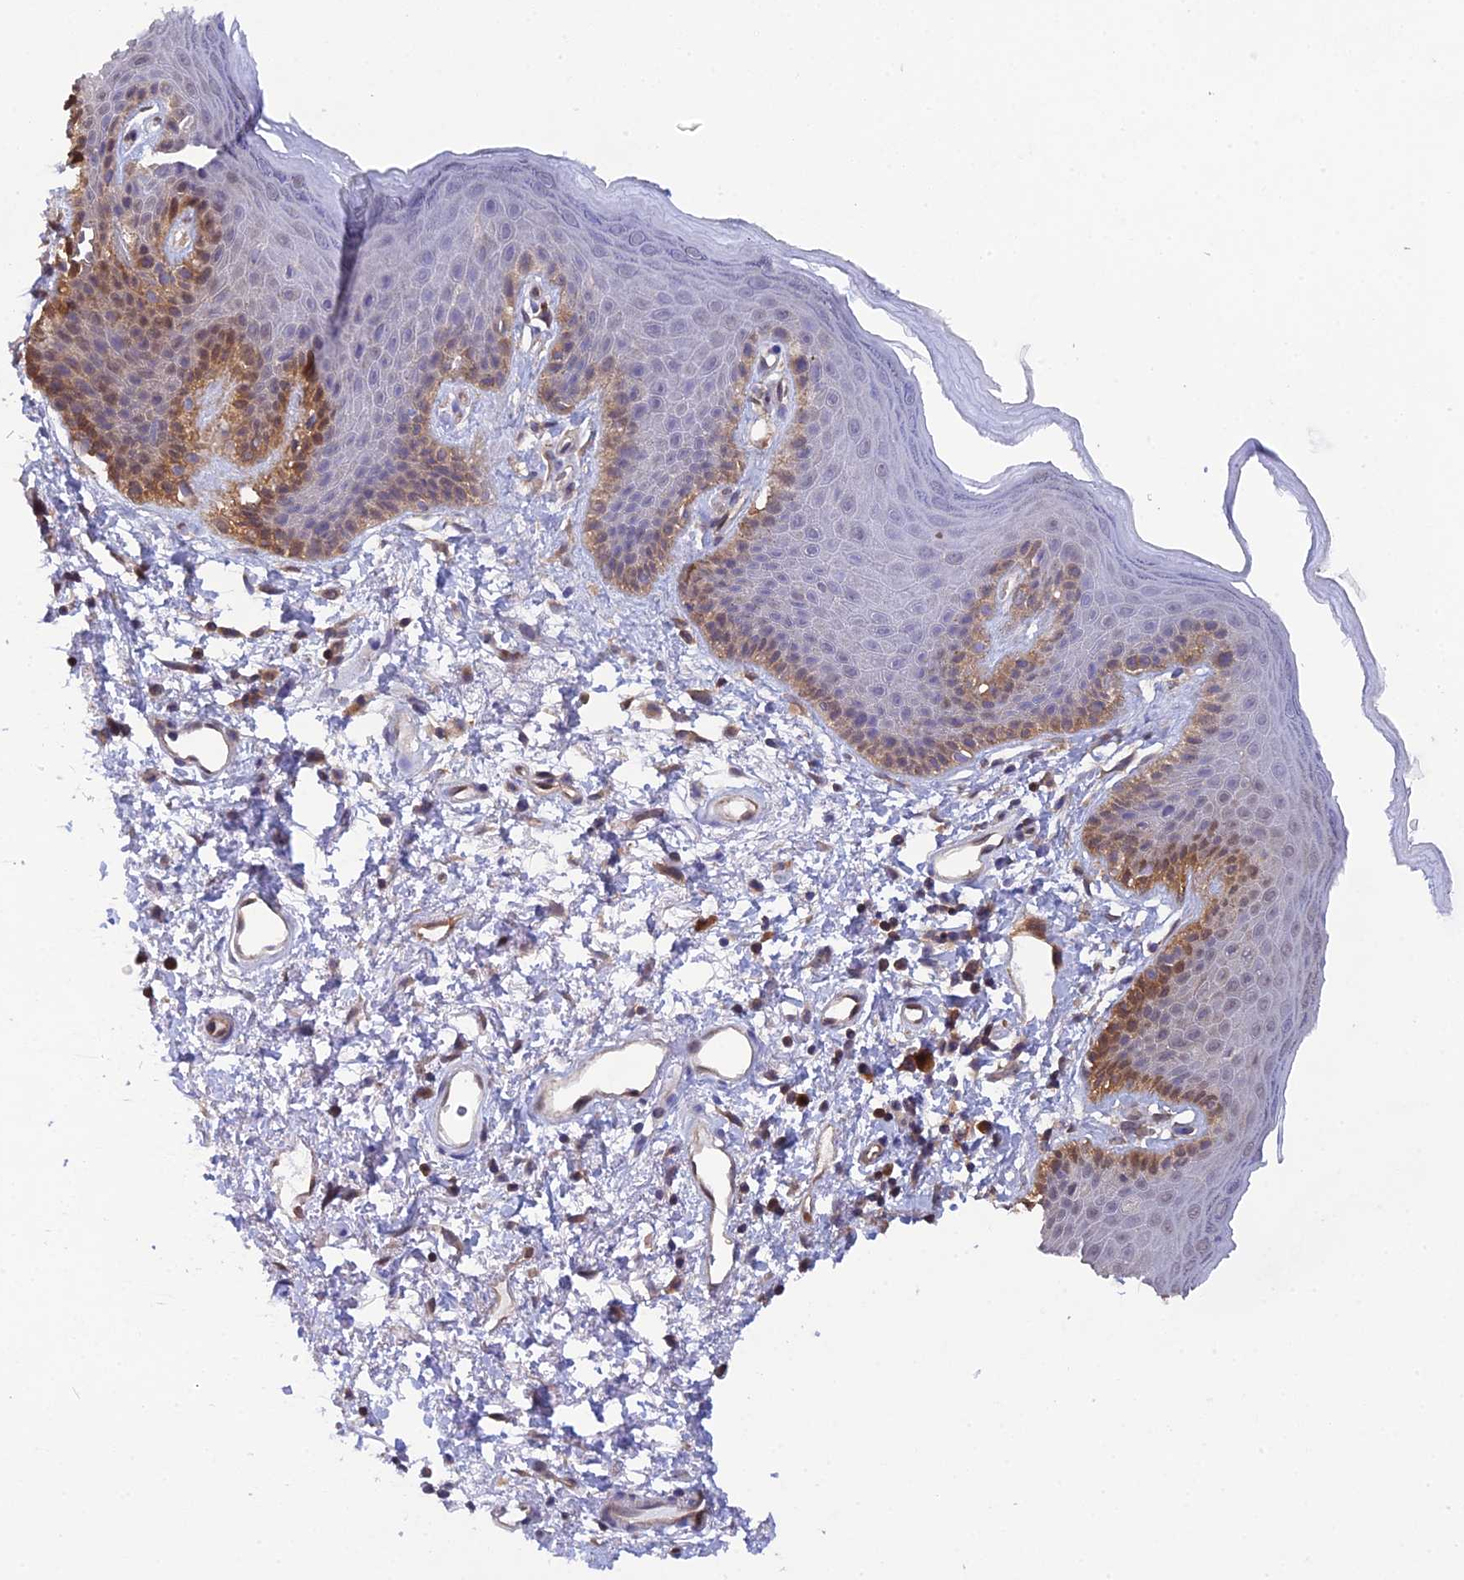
{"staining": {"intensity": "moderate", "quantity": "<25%", "location": "cytoplasmic/membranous,nuclear"}, "tissue": "skin", "cell_type": "Epidermal cells", "image_type": "normal", "snomed": [{"axis": "morphology", "description": "Normal tissue, NOS"}, {"axis": "topography", "description": "Anal"}], "caption": "Immunohistochemistry (IHC) of benign skin exhibits low levels of moderate cytoplasmic/membranous,nuclear positivity in about <25% of epidermal cells. The protein is shown in brown color, while the nuclei are stained blue.", "gene": "HINT1", "patient": {"sex": "female", "age": 46}}